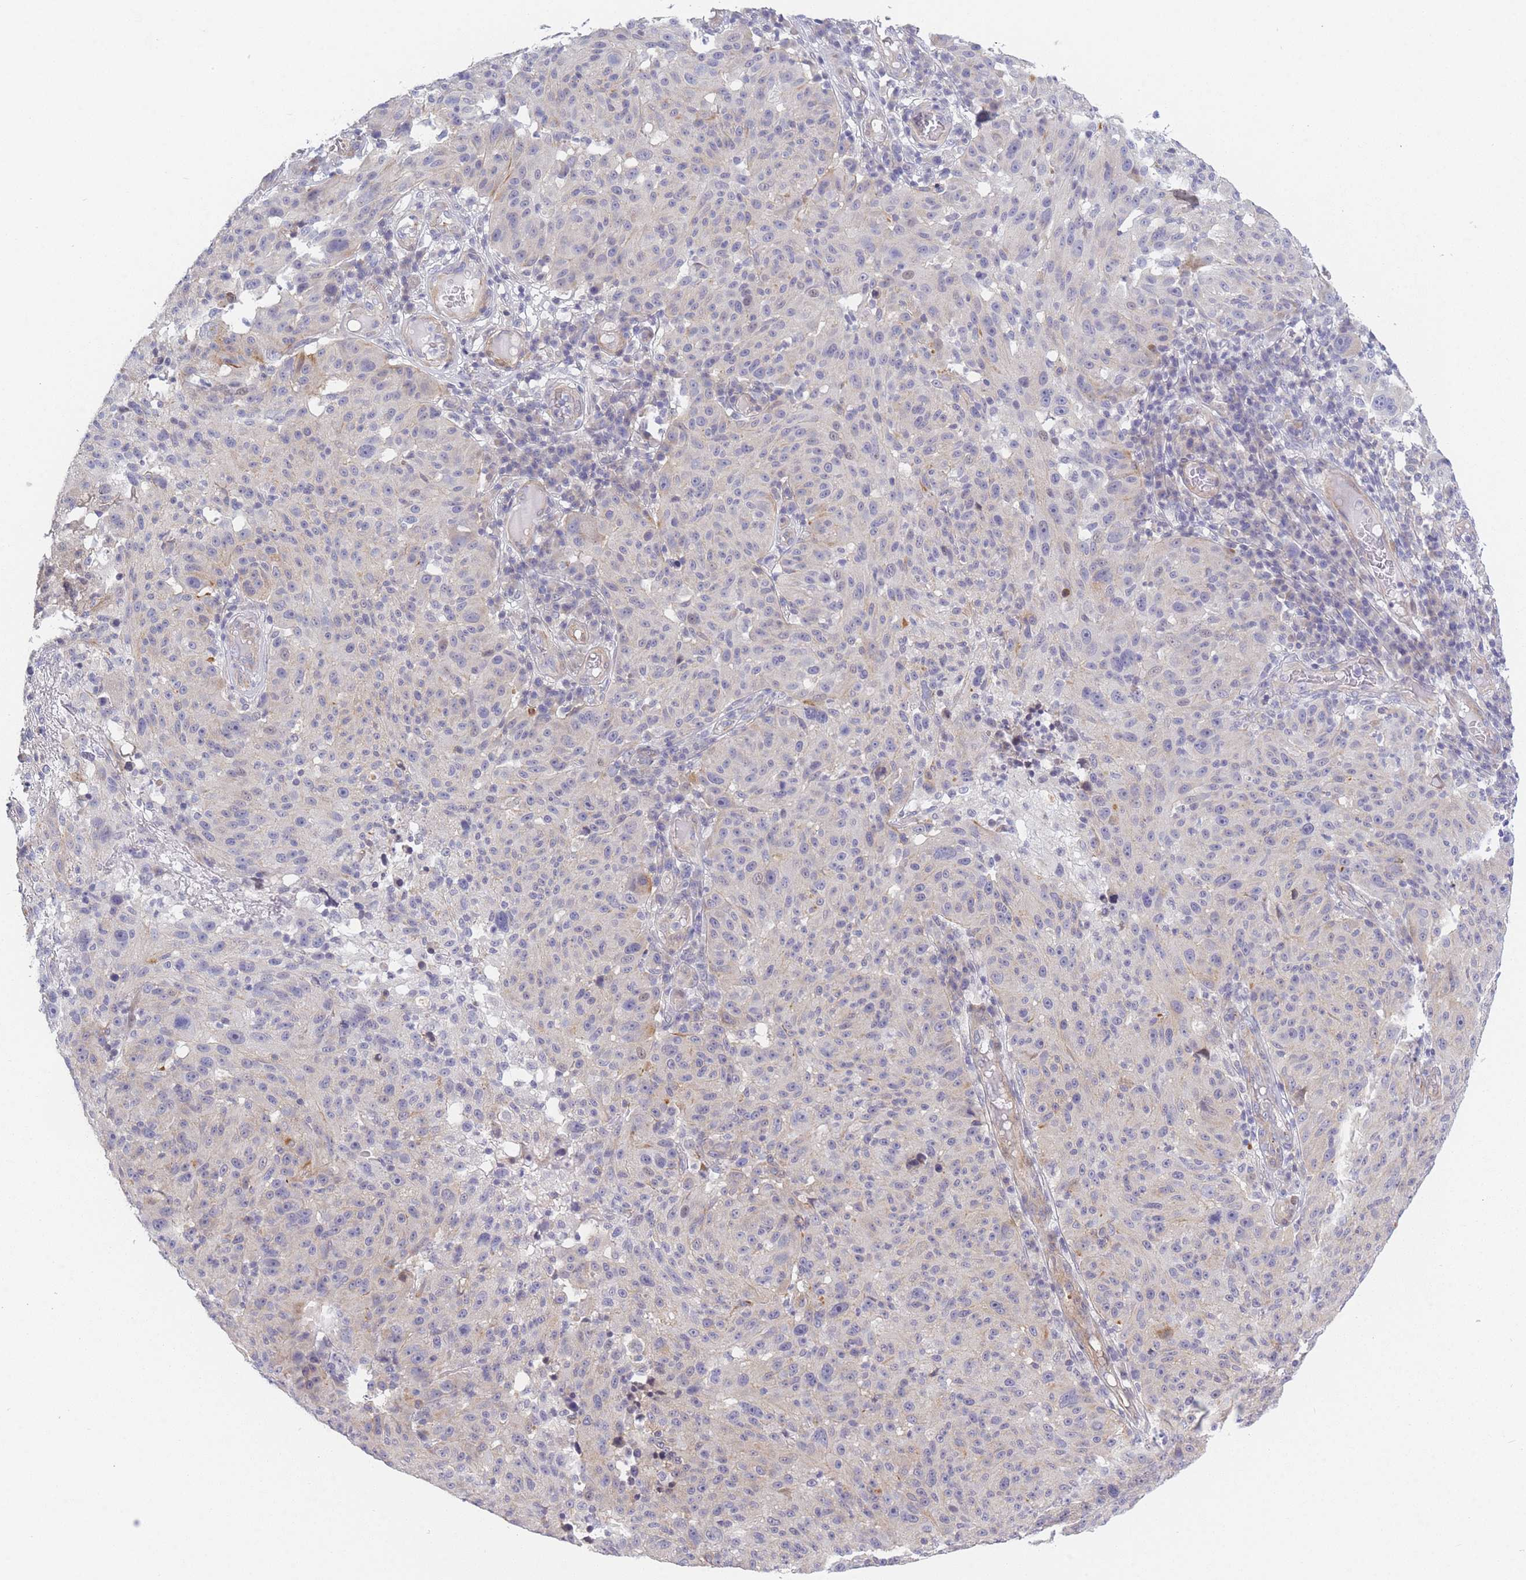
{"staining": {"intensity": "negative", "quantity": "none", "location": "none"}, "tissue": "melanoma", "cell_type": "Tumor cells", "image_type": "cancer", "snomed": [{"axis": "morphology", "description": "Malignant melanoma, NOS"}, {"axis": "topography", "description": "Skin"}], "caption": "DAB immunohistochemical staining of melanoma demonstrates no significant positivity in tumor cells.", "gene": "SLC7A6", "patient": {"sex": "male", "age": 53}}